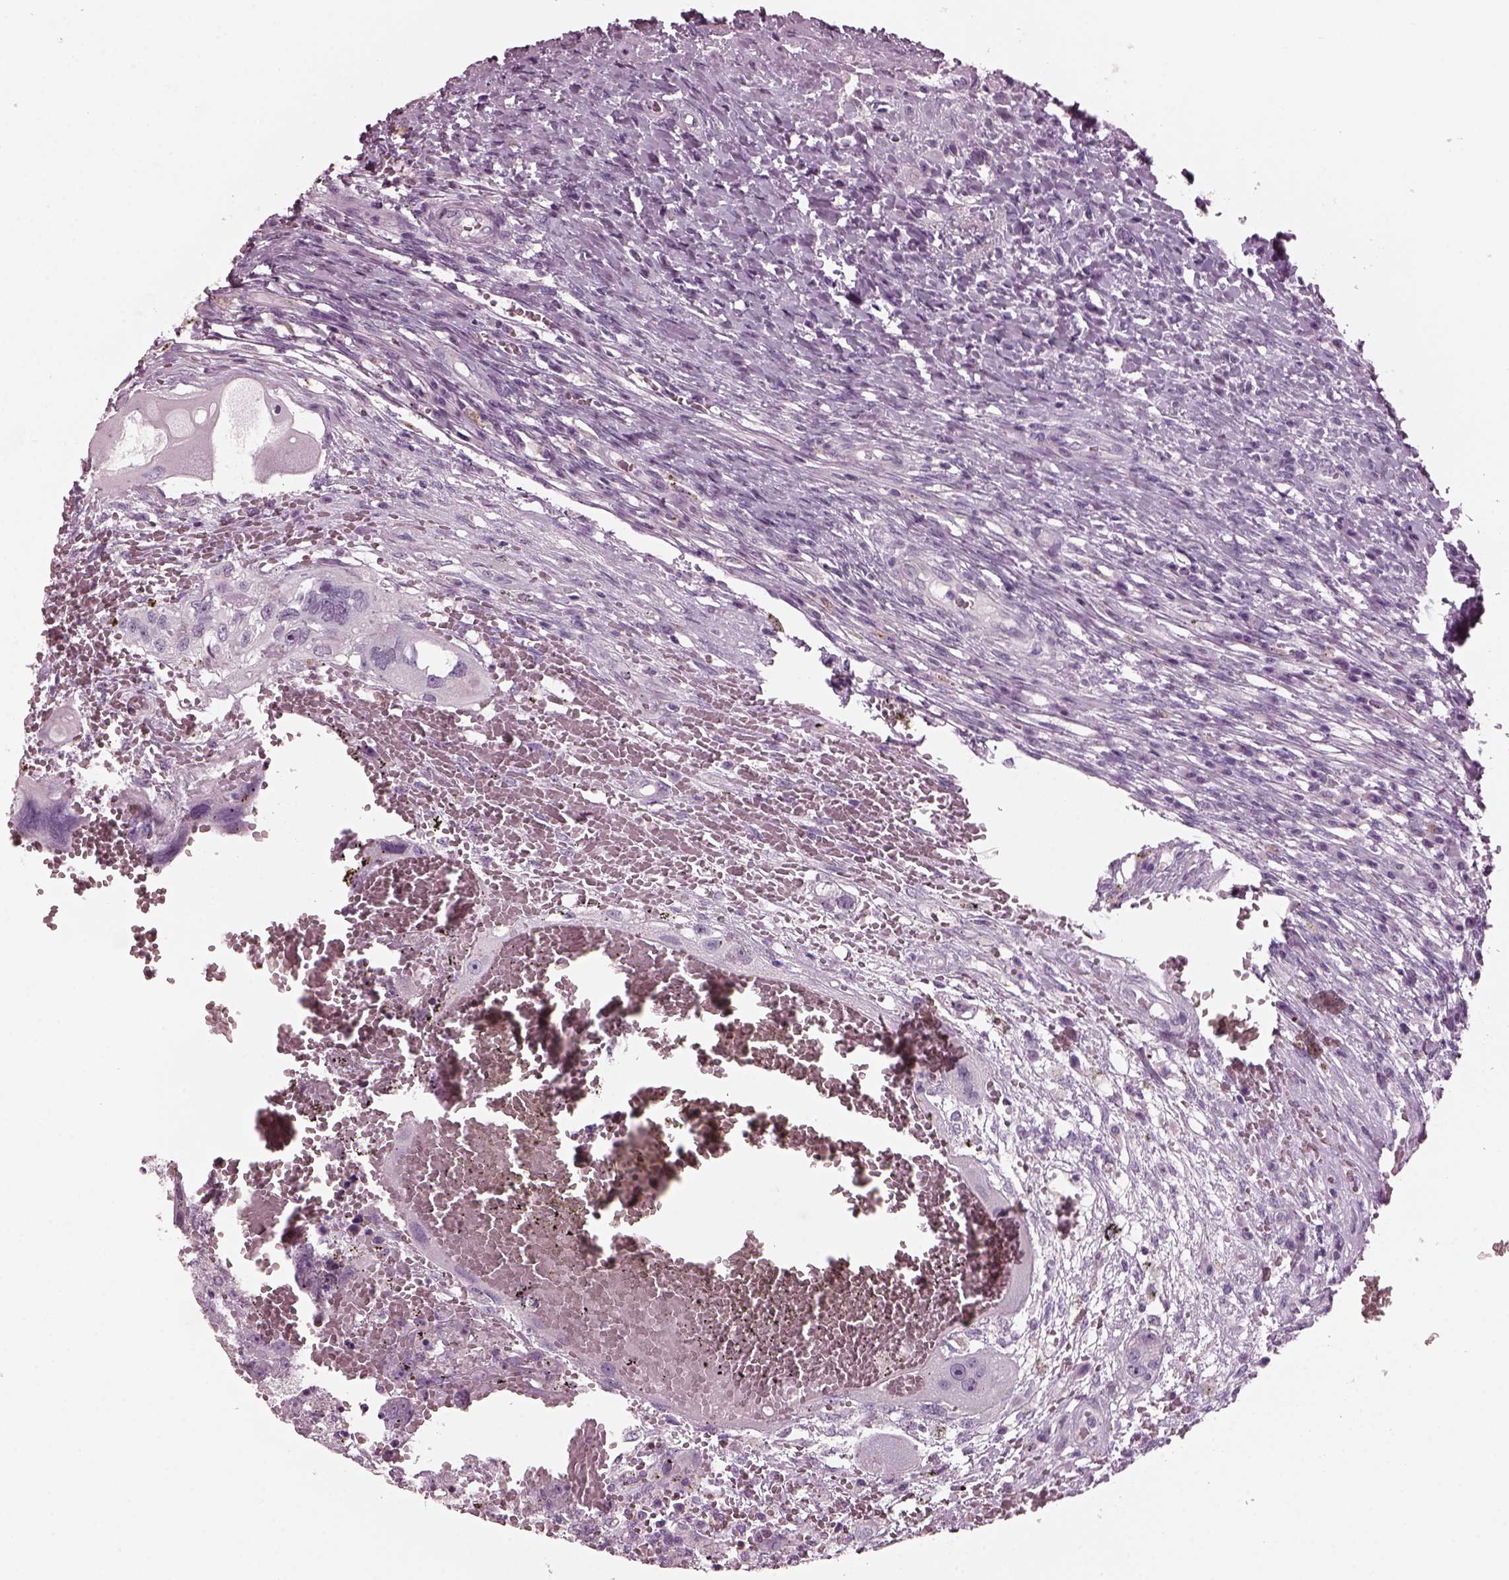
{"staining": {"intensity": "negative", "quantity": "none", "location": "none"}, "tissue": "testis cancer", "cell_type": "Tumor cells", "image_type": "cancer", "snomed": [{"axis": "morphology", "description": "Carcinoma, Embryonal, NOS"}, {"axis": "topography", "description": "Testis"}], "caption": "This is a micrograph of immunohistochemistry staining of embryonal carcinoma (testis), which shows no staining in tumor cells.", "gene": "RCVRN", "patient": {"sex": "male", "age": 26}}